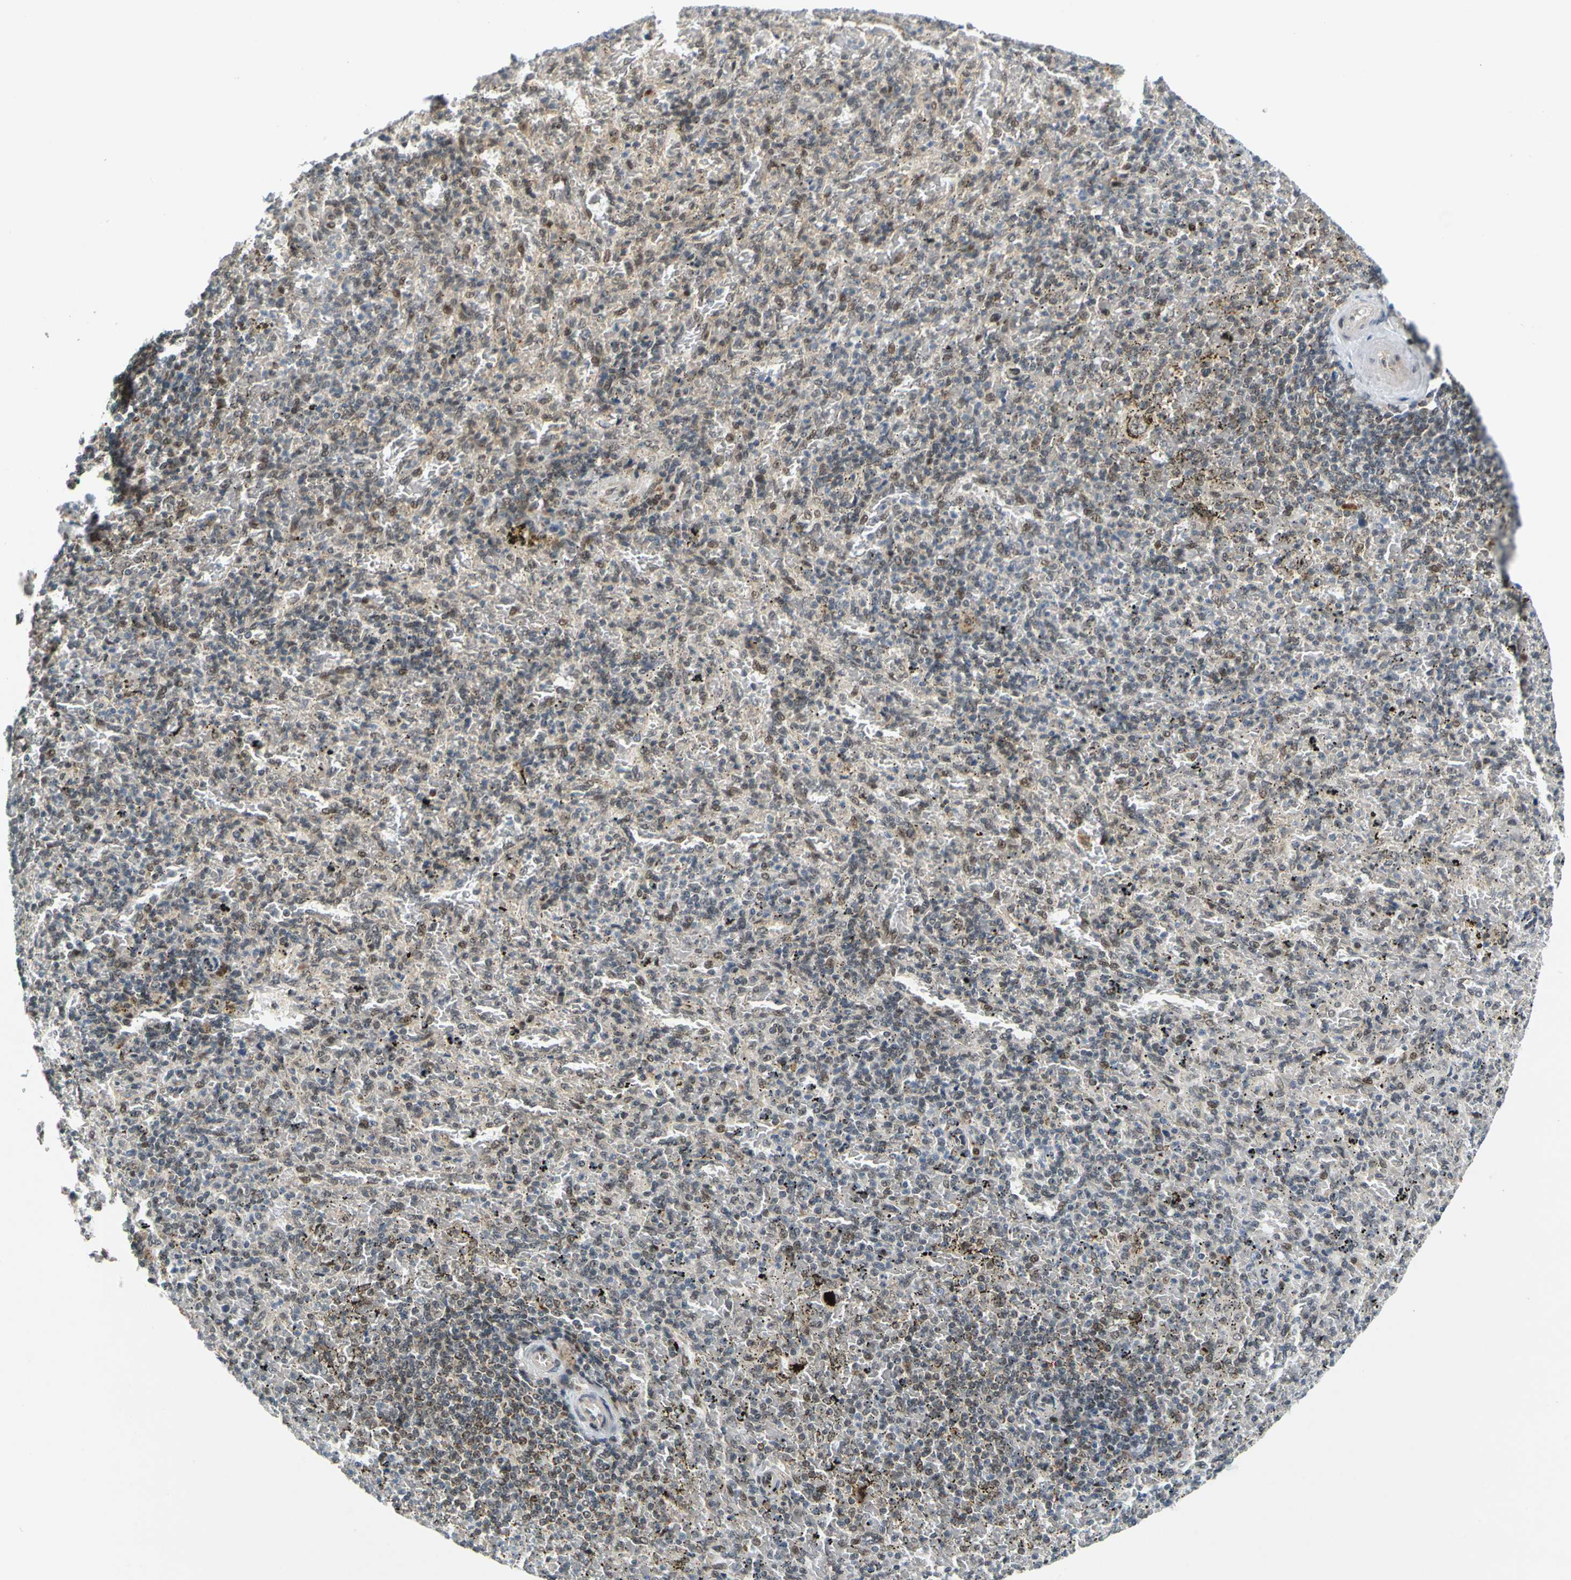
{"staining": {"intensity": "weak", "quantity": "25%-75%", "location": "cytoplasmic/membranous,nuclear"}, "tissue": "spleen", "cell_type": "Cells in red pulp", "image_type": "normal", "snomed": [{"axis": "morphology", "description": "Normal tissue, NOS"}, {"axis": "topography", "description": "Spleen"}], "caption": "This histopathology image reveals immunohistochemistry (IHC) staining of normal spleen, with low weak cytoplasmic/membranous,nuclear expression in about 25%-75% of cells in red pulp.", "gene": "POGZ", "patient": {"sex": "female", "age": 43}}